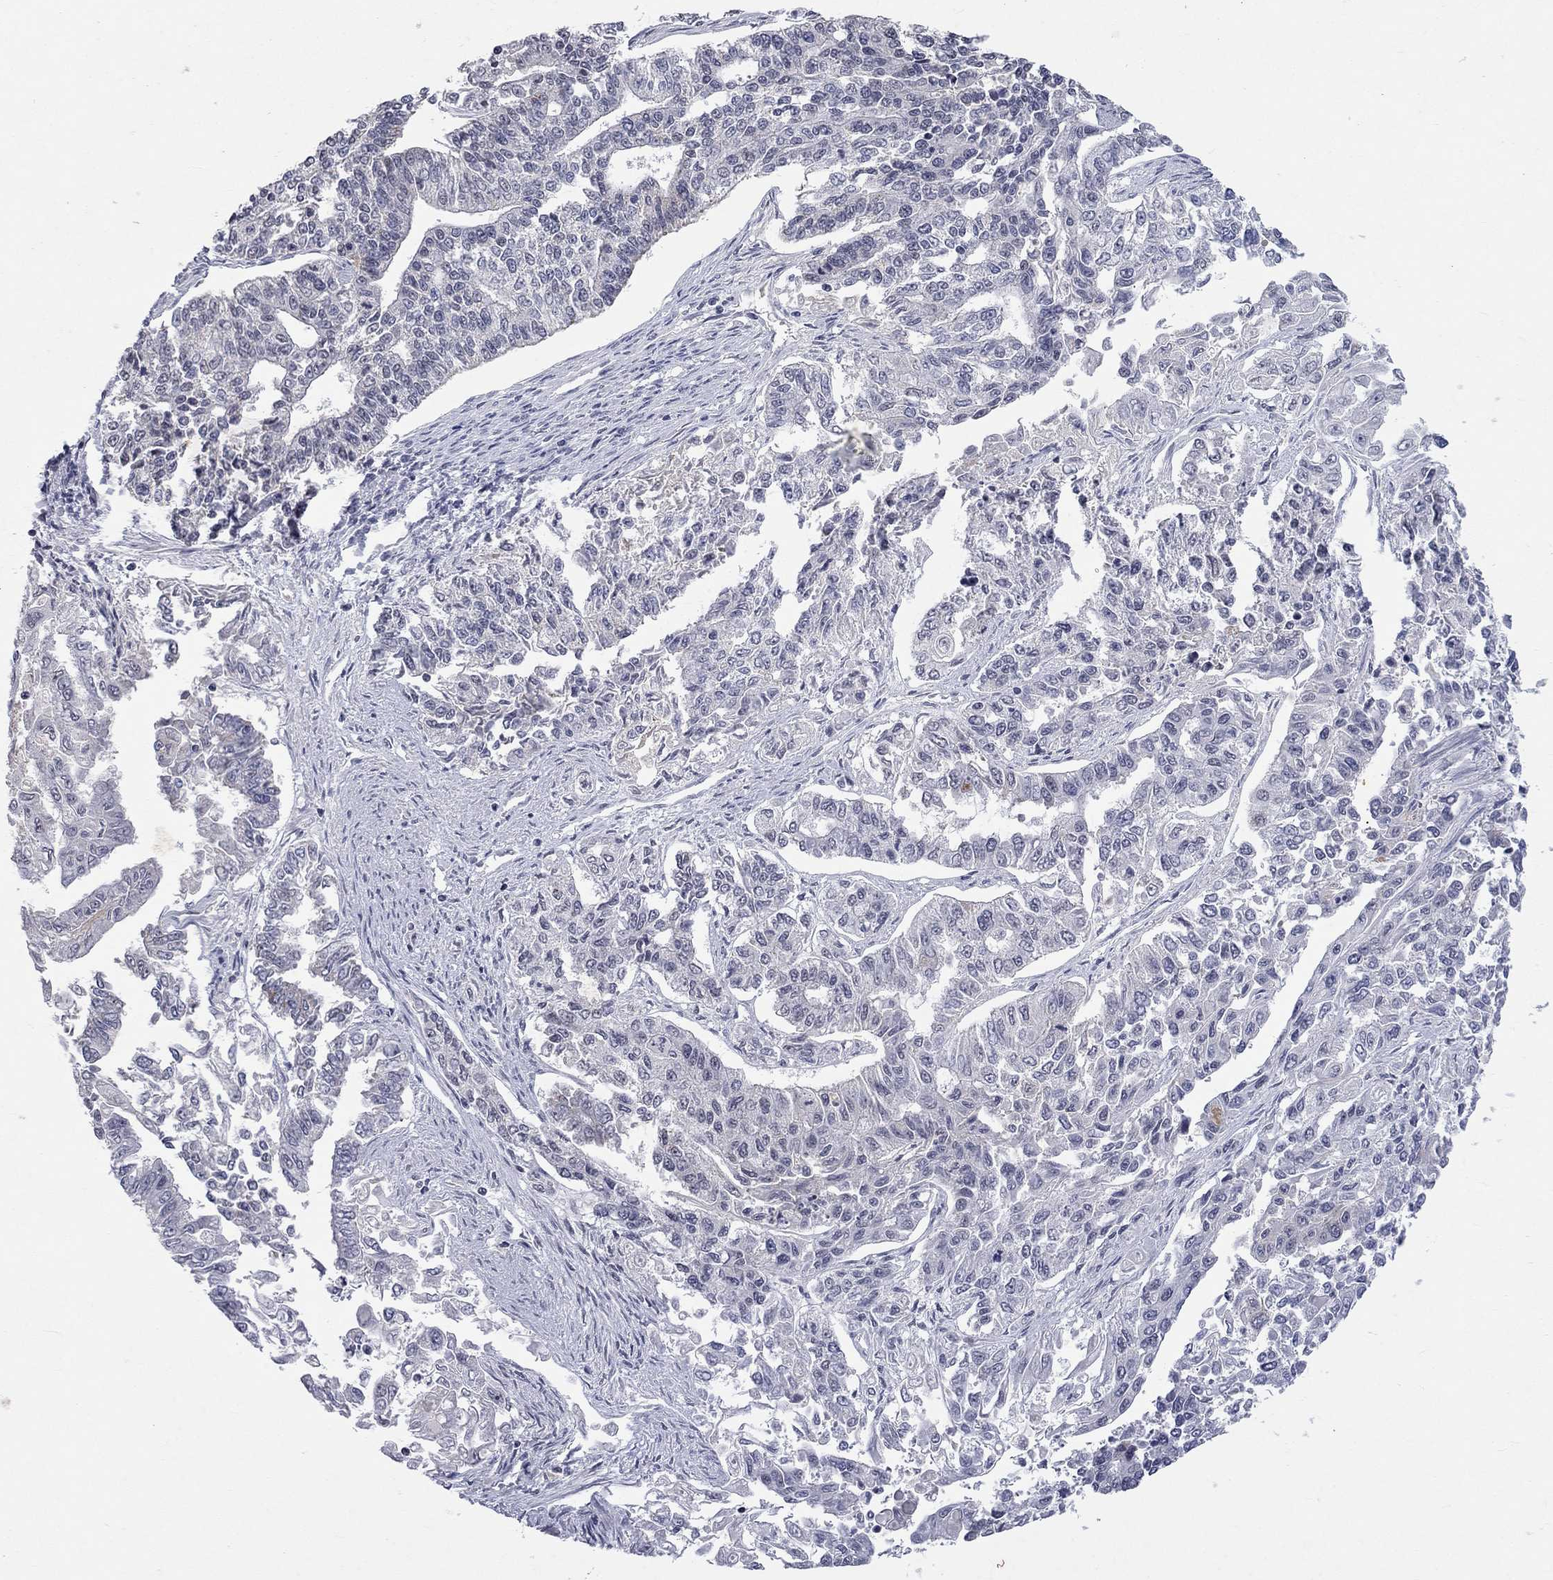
{"staining": {"intensity": "negative", "quantity": "none", "location": "none"}, "tissue": "endometrial cancer", "cell_type": "Tumor cells", "image_type": "cancer", "snomed": [{"axis": "morphology", "description": "Adenocarcinoma, NOS"}, {"axis": "topography", "description": "Uterus"}], "caption": "The IHC histopathology image has no significant staining in tumor cells of endometrial adenocarcinoma tissue.", "gene": "TMEM143", "patient": {"sex": "female", "age": 59}}